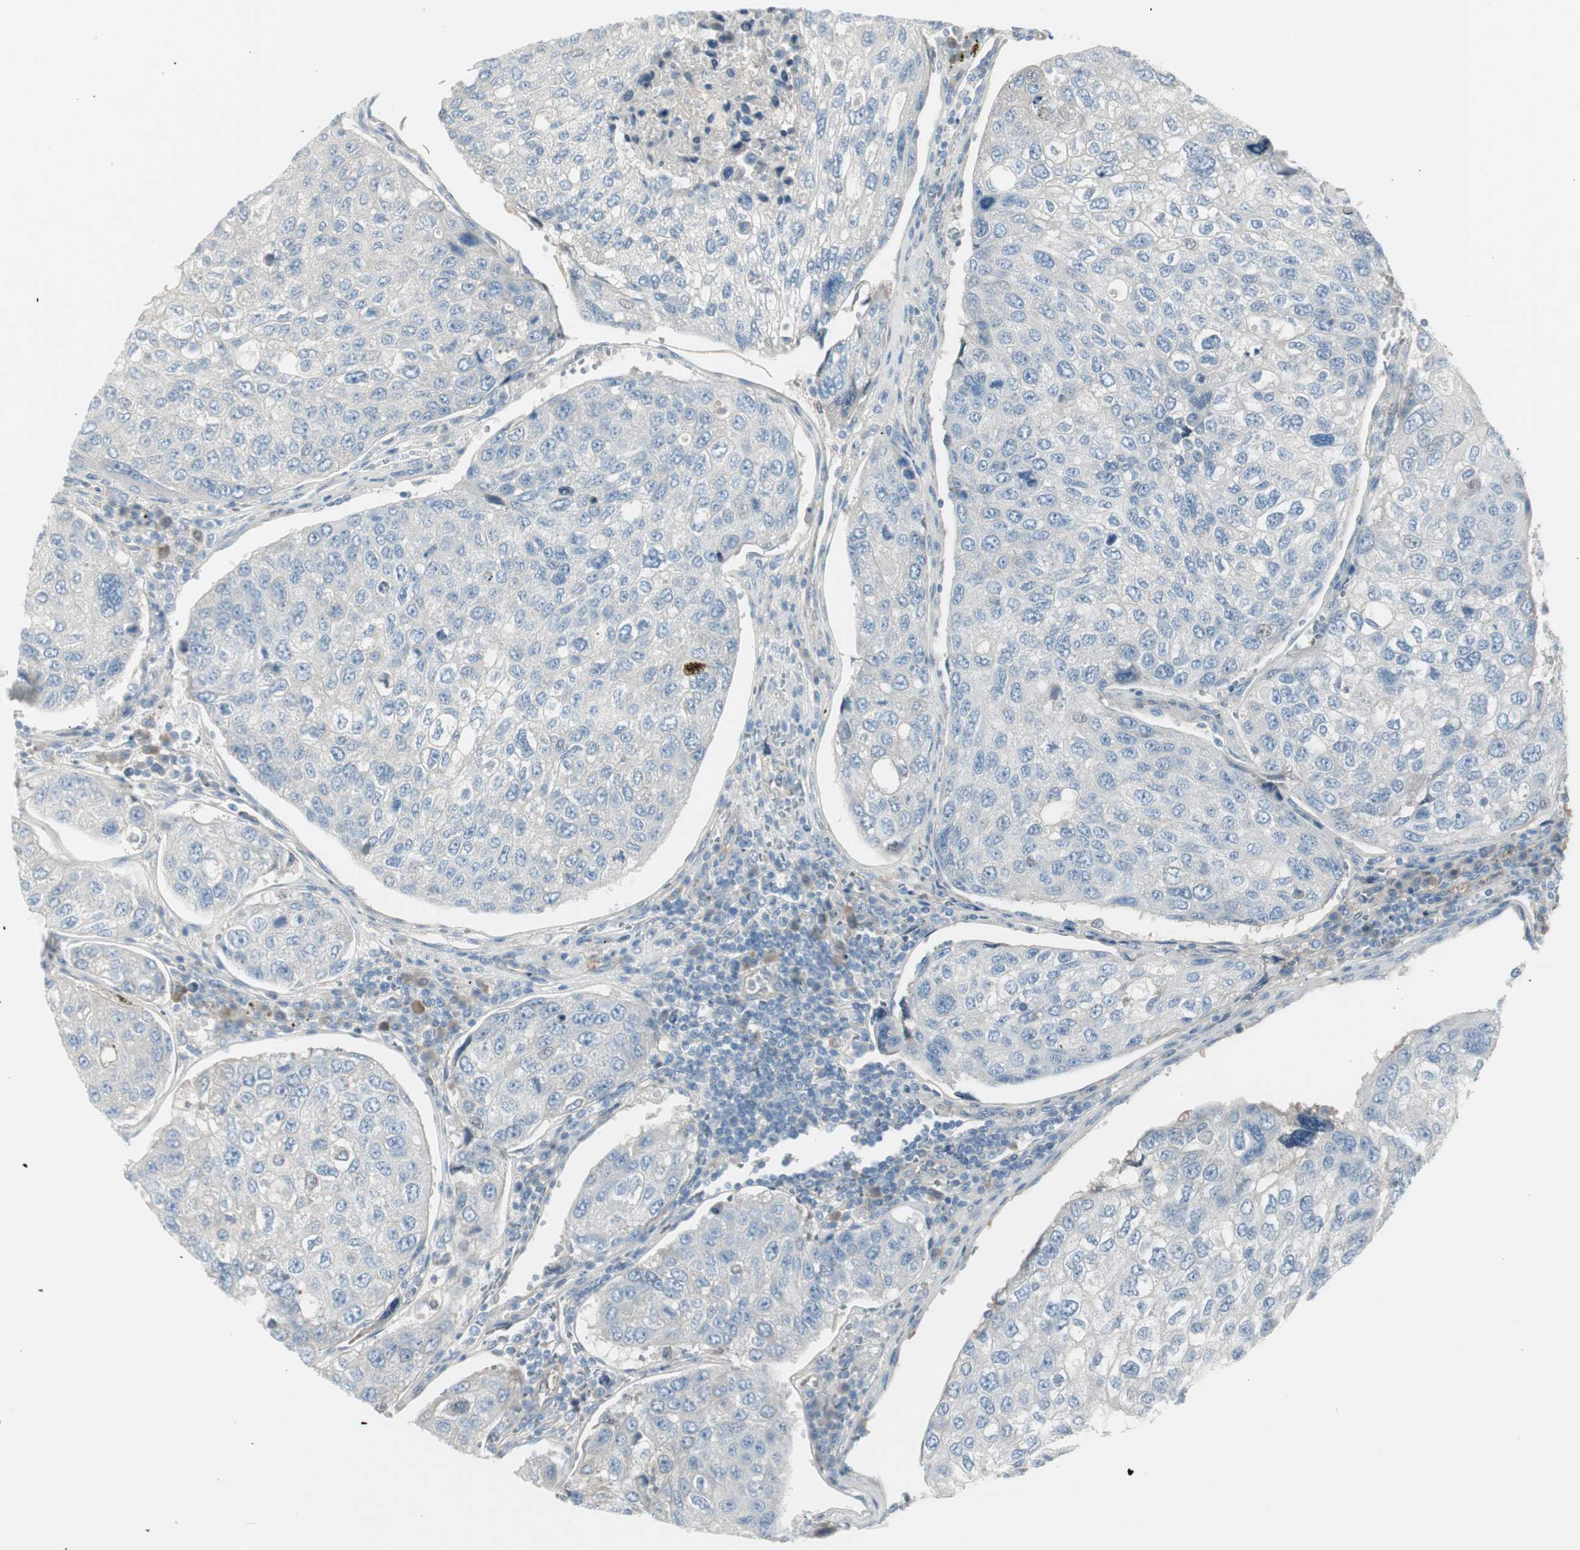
{"staining": {"intensity": "negative", "quantity": "none", "location": "none"}, "tissue": "urothelial cancer", "cell_type": "Tumor cells", "image_type": "cancer", "snomed": [{"axis": "morphology", "description": "Urothelial carcinoma, High grade"}, {"axis": "topography", "description": "Lymph node"}, {"axis": "topography", "description": "Urinary bladder"}], "caption": "Immunohistochemical staining of human urothelial cancer displays no significant positivity in tumor cells.", "gene": "CACNA2D1", "patient": {"sex": "male", "age": 51}}